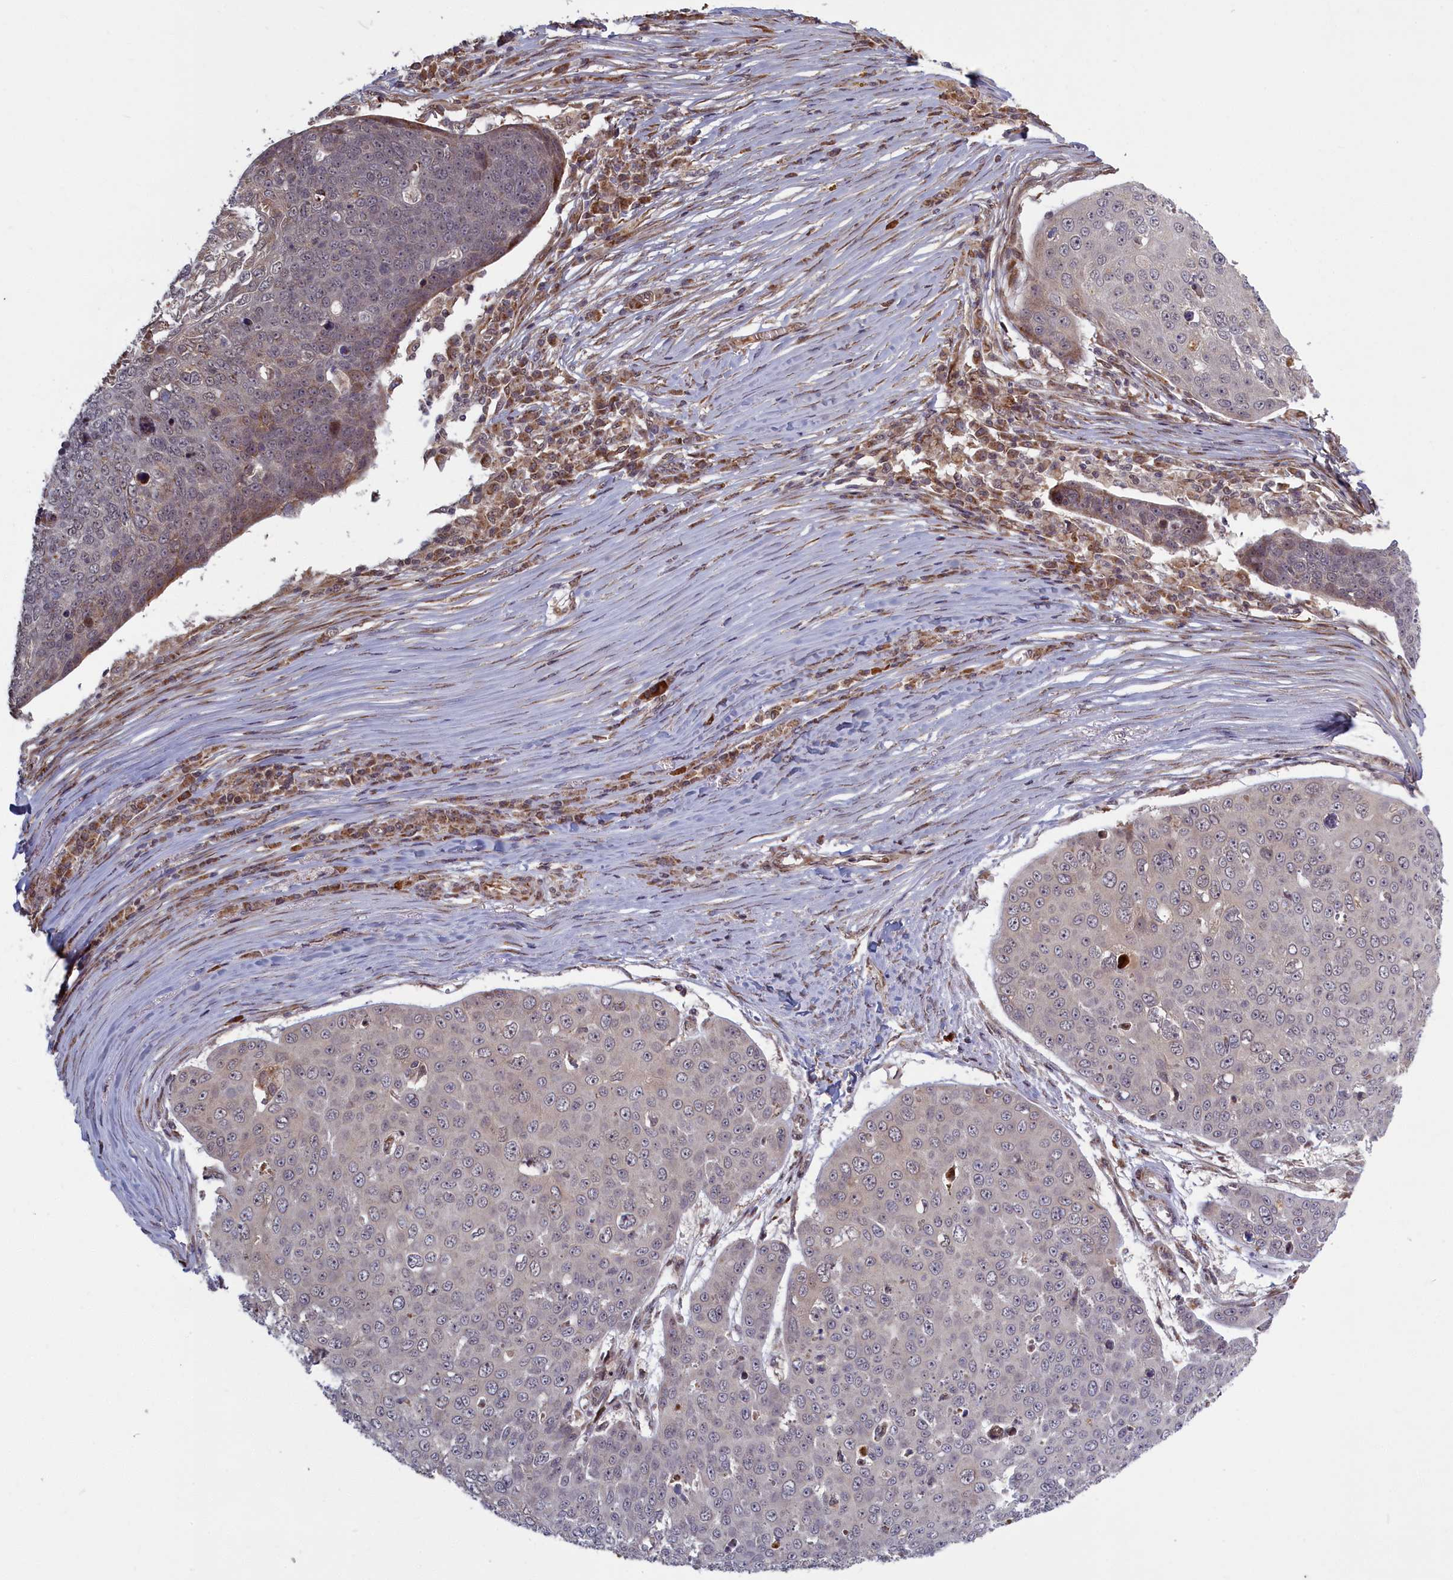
{"staining": {"intensity": "negative", "quantity": "none", "location": "none"}, "tissue": "skin cancer", "cell_type": "Tumor cells", "image_type": "cancer", "snomed": [{"axis": "morphology", "description": "Squamous cell carcinoma, NOS"}, {"axis": "topography", "description": "Skin"}], "caption": "IHC image of neoplastic tissue: squamous cell carcinoma (skin) stained with DAB shows no significant protein positivity in tumor cells.", "gene": "PLA2G10", "patient": {"sex": "male", "age": 71}}